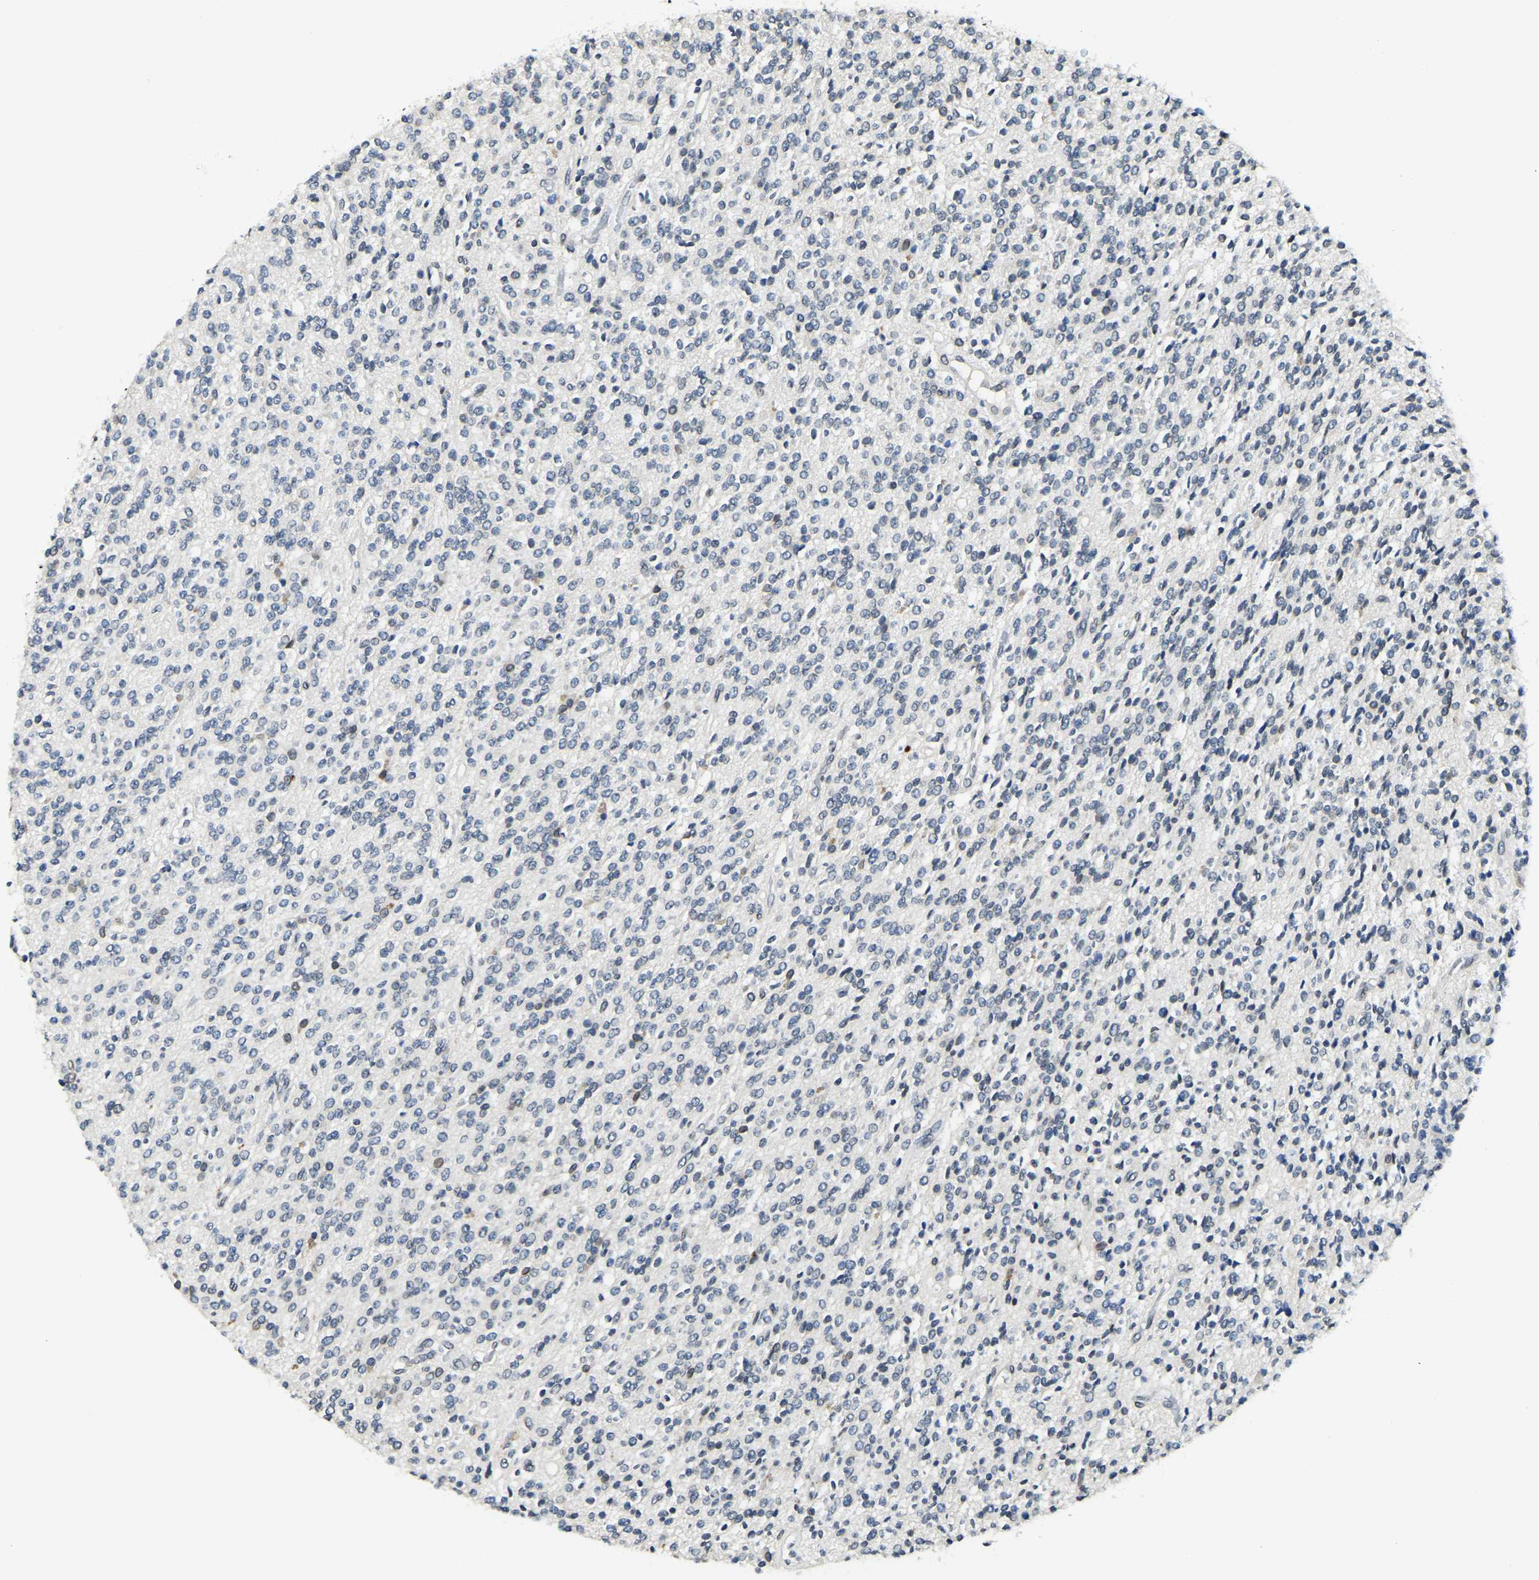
{"staining": {"intensity": "weak", "quantity": "<25%", "location": "cytoplasmic/membranous,nuclear"}, "tissue": "glioma", "cell_type": "Tumor cells", "image_type": "cancer", "snomed": [{"axis": "morphology", "description": "Glioma, malignant, High grade"}, {"axis": "topography", "description": "Brain"}], "caption": "Protein analysis of malignant glioma (high-grade) exhibits no significant positivity in tumor cells.", "gene": "RANBP2", "patient": {"sex": "male", "age": 34}}